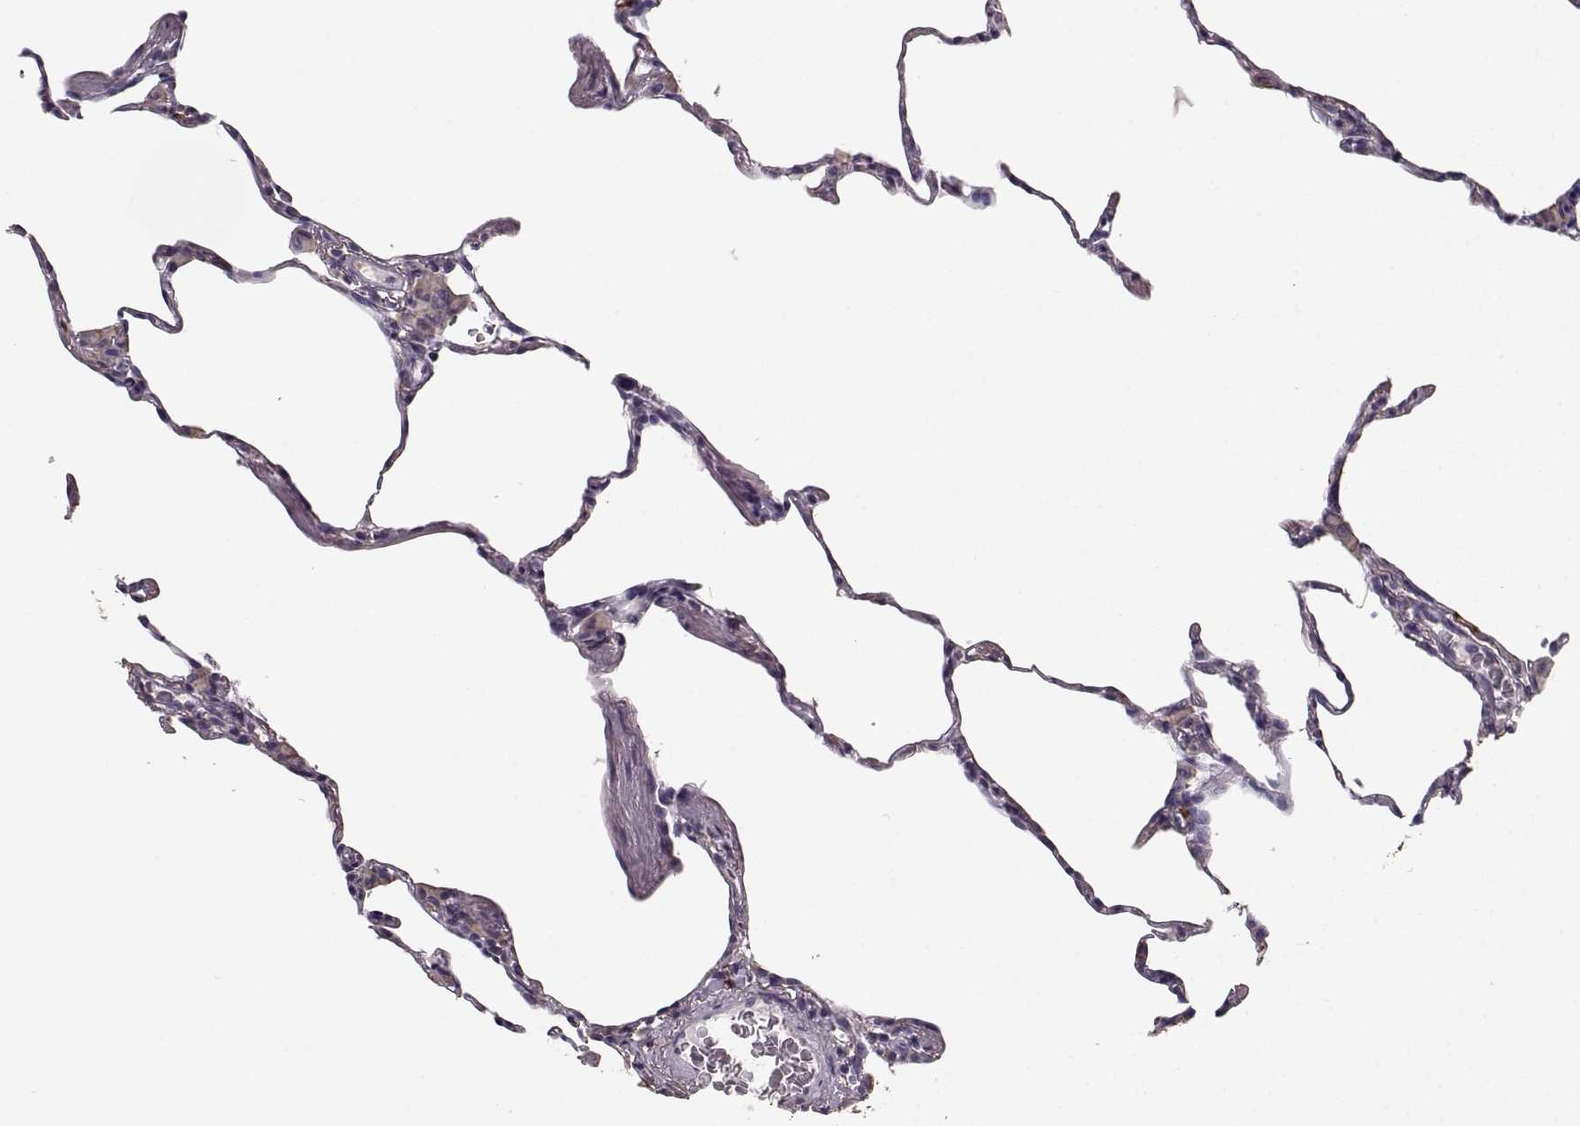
{"staining": {"intensity": "negative", "quantity": "none", "location": "none"}, "tissue": "lung", "cell_type": "Alveolar cells", "image_type": "normal", "snomed": [{"axis": "morphology", "description": "Normal tissue, NOS"}, {"axis": "topography", "description": "Lung"}], "caption": "Immunohistochemical staining of benign human lung shows no significant positivity in alveolar cells. (DAB (3,3'-diaminobenzidine) IHC with hematoxylin counter stain).", "gene": "GABRG3", "patient": {"sex": "female", "age": 57}}